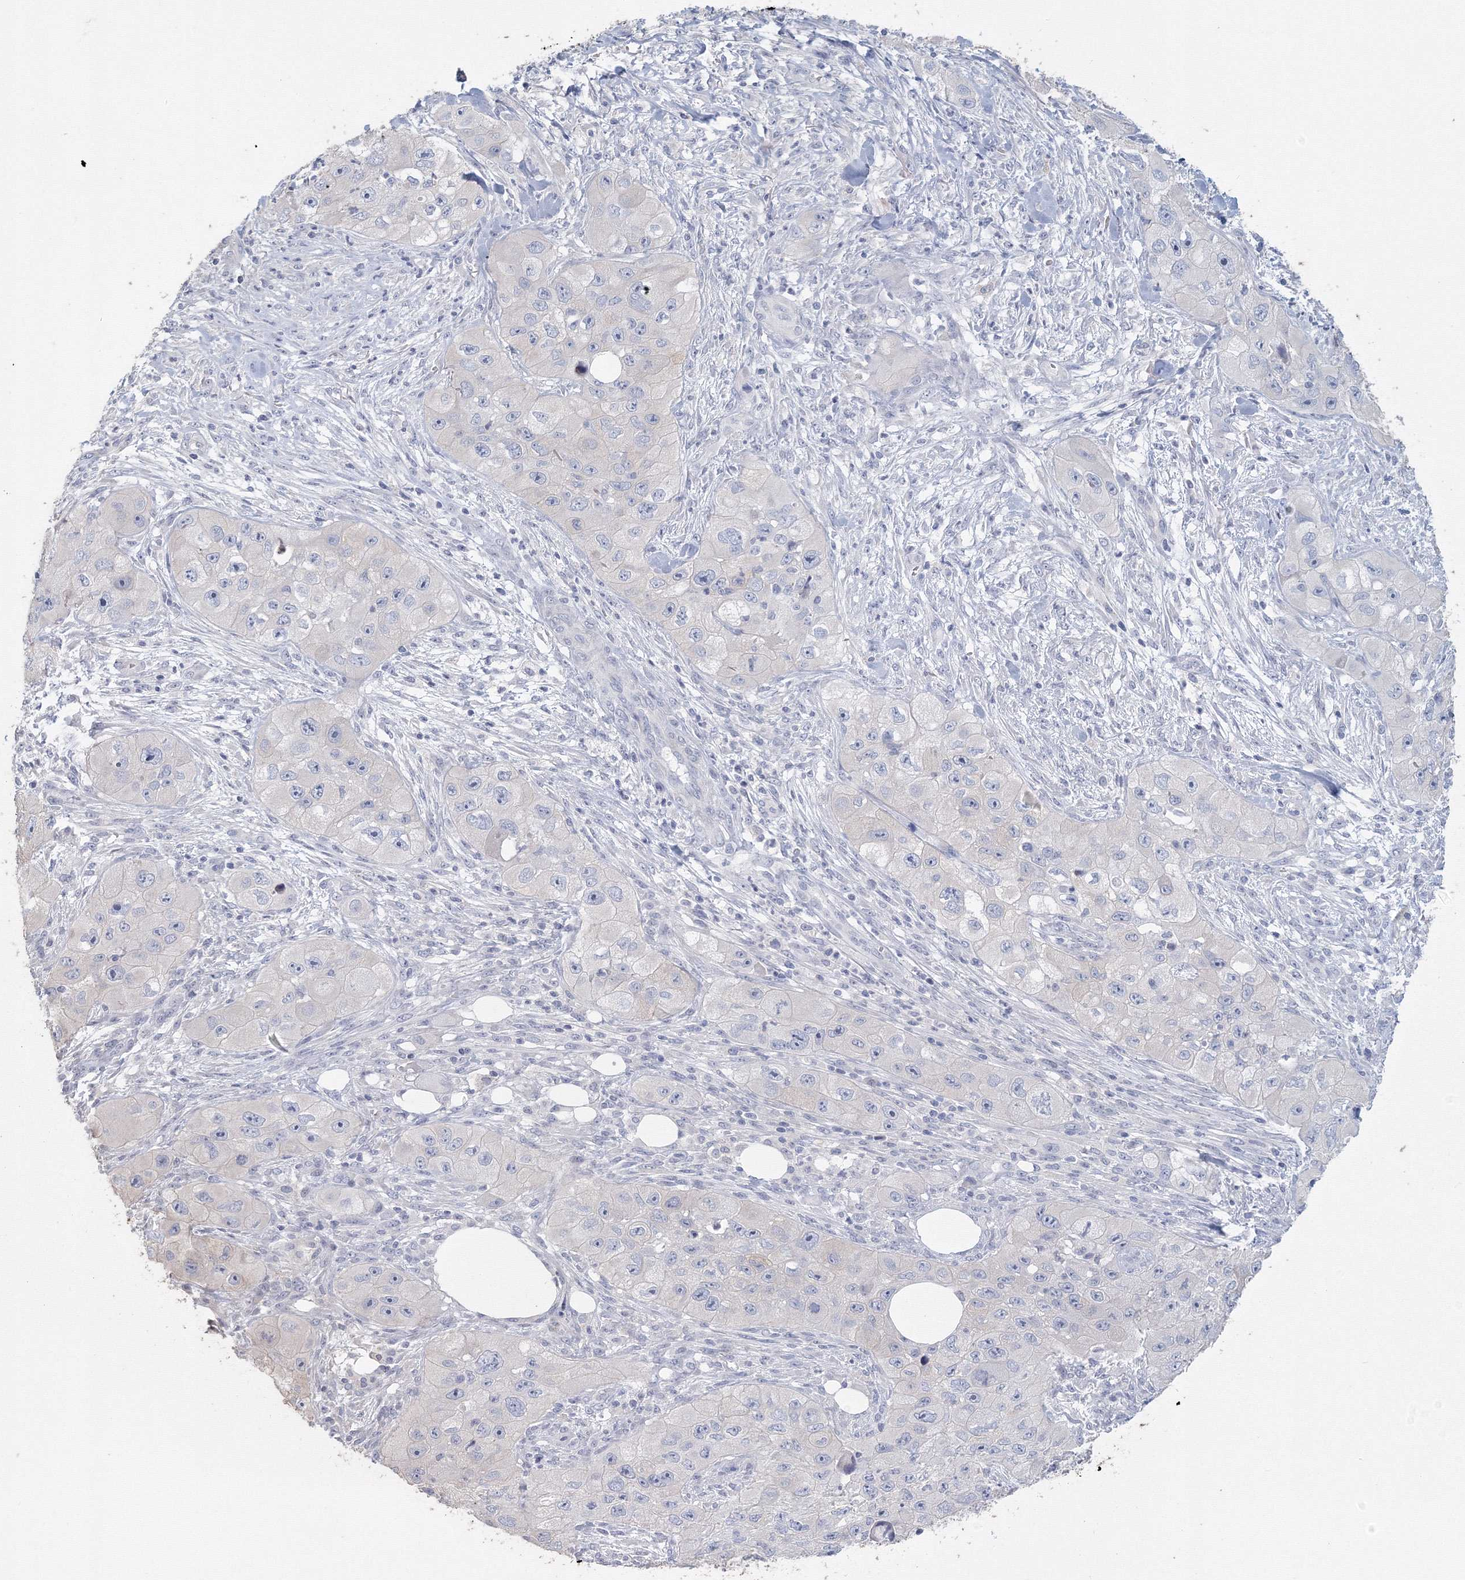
{"staining": {"intensity": "negative", "quantity": "none", "location": "none"}, "tissue": "skin cancer", "cell_type": "Tumor cells", "image_type": "cancer", "snomed": [{"axis": "morphology", "description": "Squamous cell carcinoma, NOS"}, {"axis": "topography", "description": "Skin"}, {"axis": "topography", "description": "Subcutis"}], "caption": "Immunohistochemistry histopathology image of skin cancer stained for a protein (brown), which reveals no positivity in tumor cells.", "gene": "TACC2", "patient": {"sex": "male", "age": 73}}